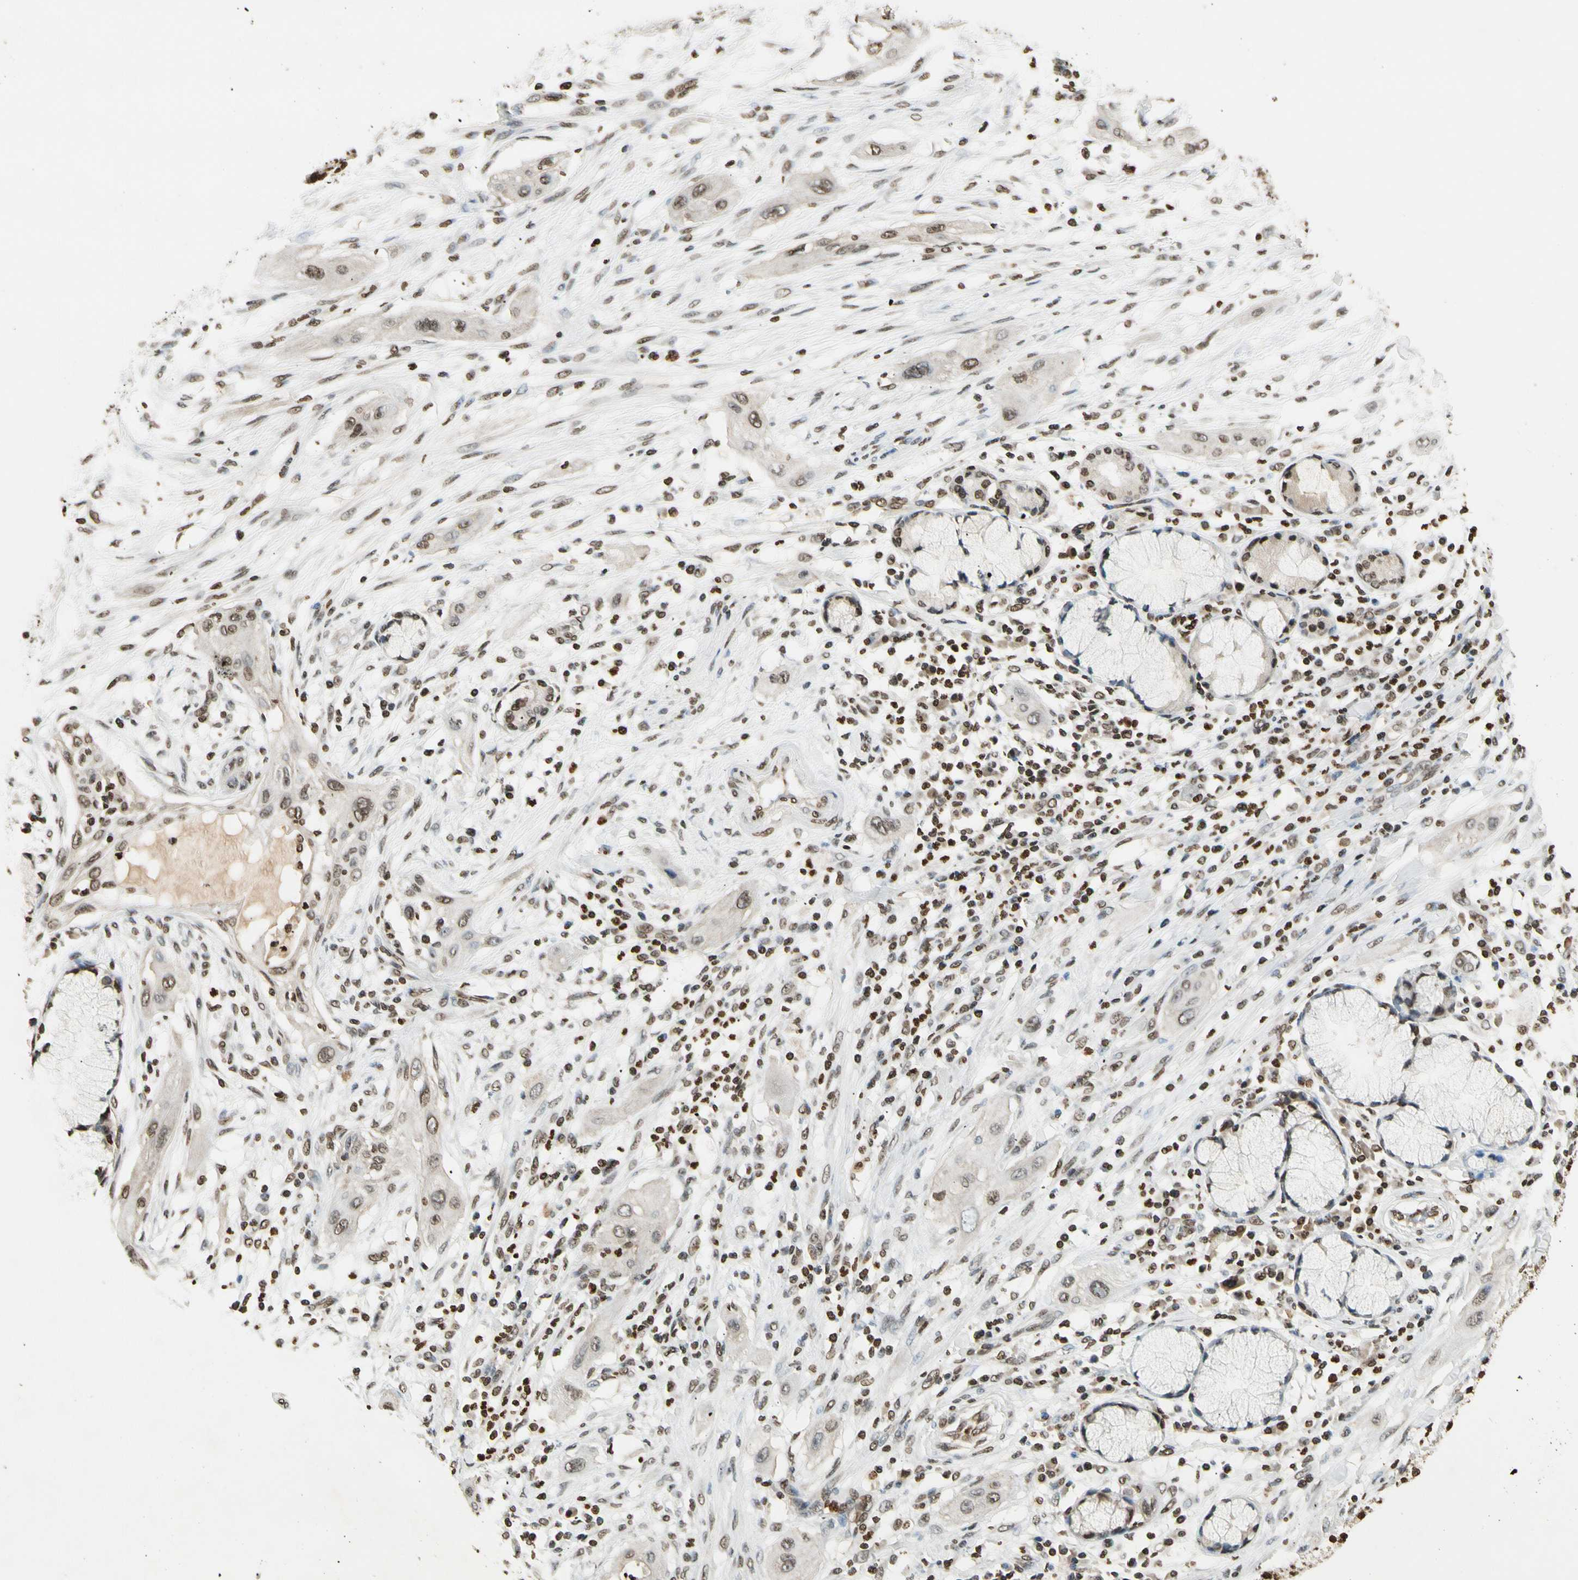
{"staining": {"intensity": "weak", "quantity": ">75%", "location": "nuclear"}, "tissue": "lung cancer", "cell_type": "Tumor cells", "image_type": "cancer", "snomed": [{"axis": "morphology", "description": "Squamous cell carcinoma, NOS"}, {"axis": "topography", "description": "Lung"}], "caption": "About >75% of tumor cells in squamous cell carcinoma (lung) exhibit weak nuclear protein positivity as visualized by brown immunohistochemical staining.", "gene": "RORA", "patient": {"sex": "female", "age": 47}}